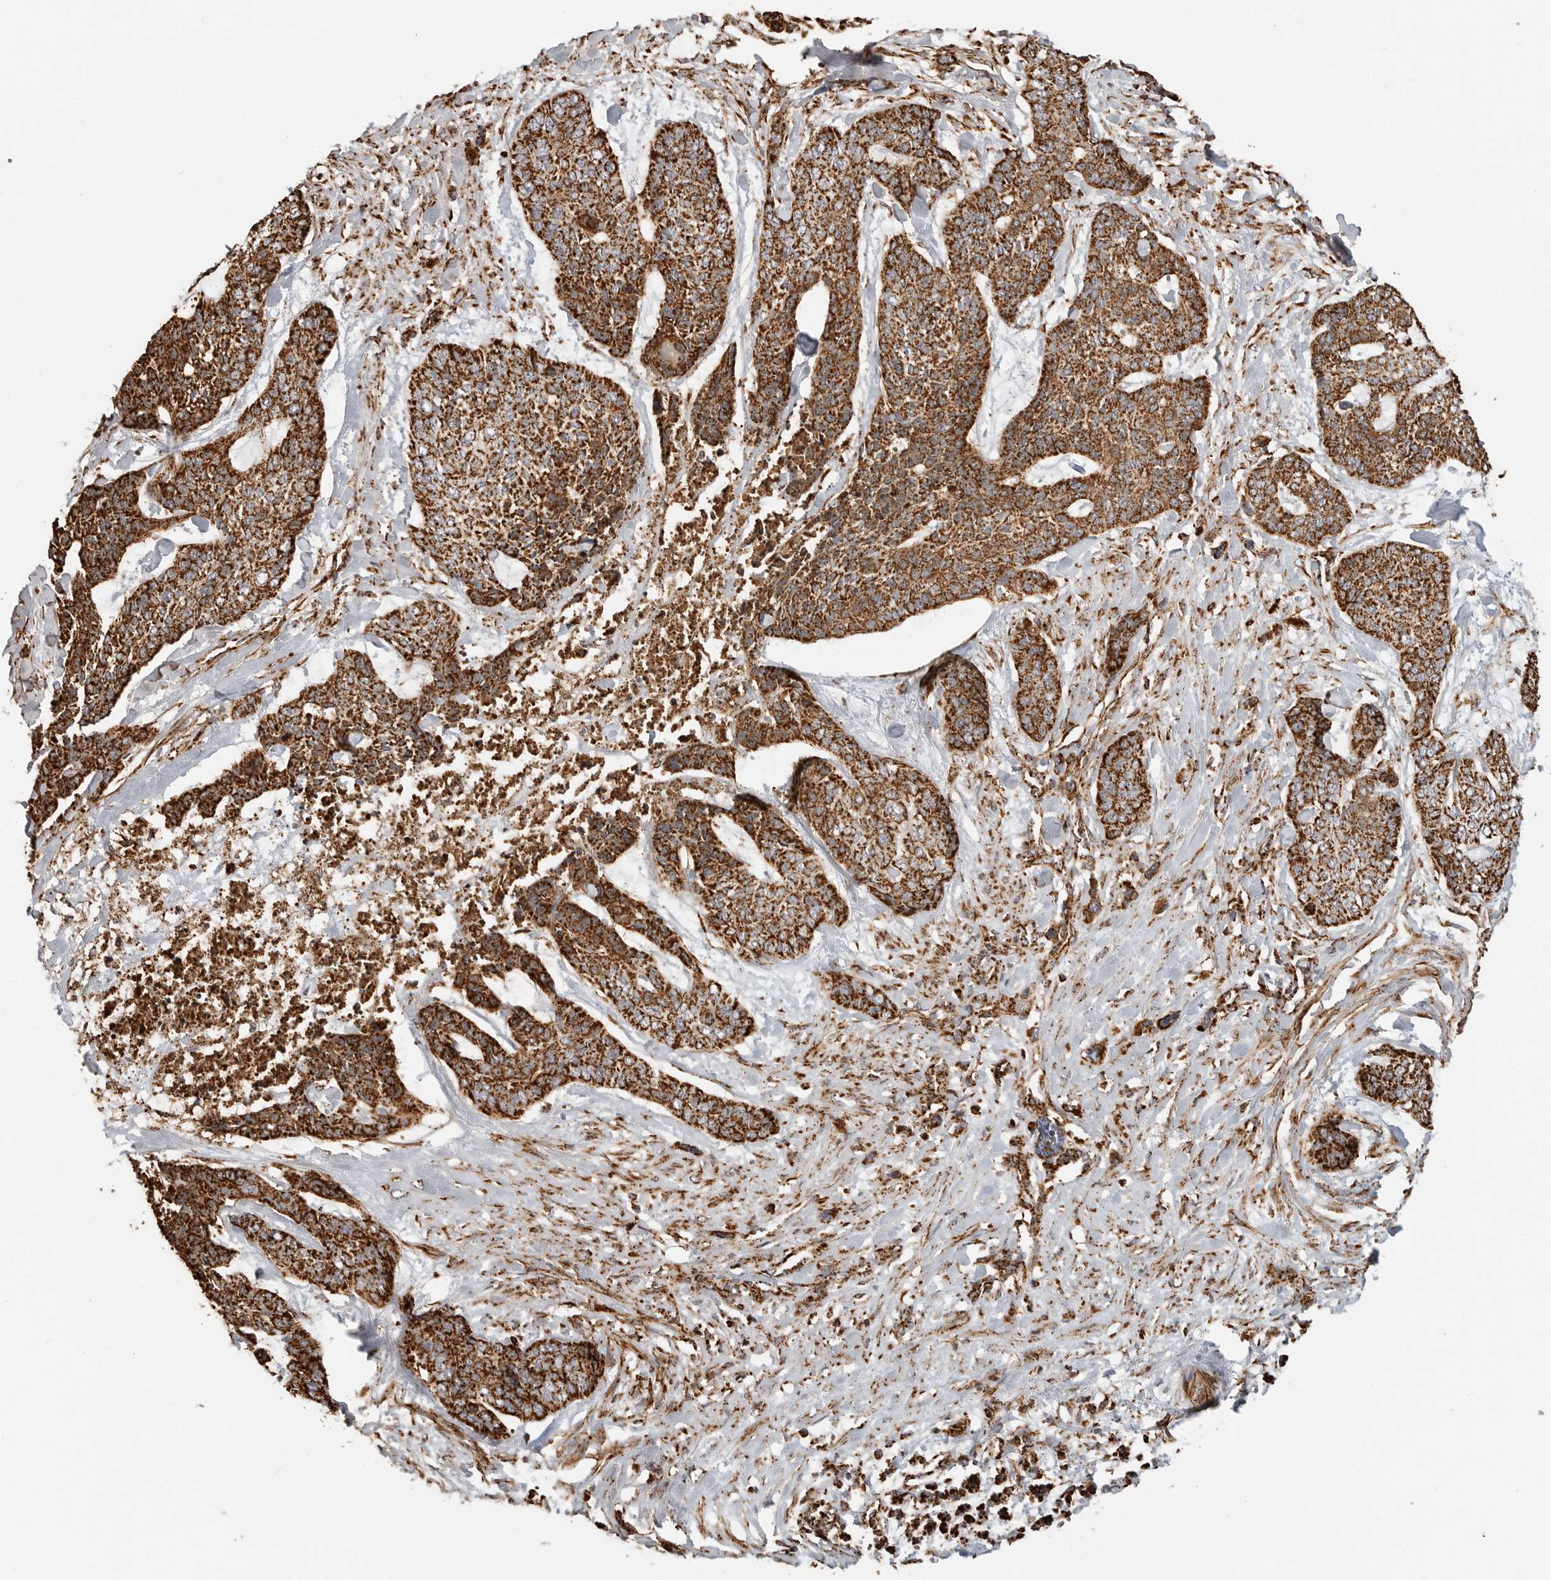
{"staining": {"intensity": "strong", "quantity": ">75%", "location": "cytoplasmic/membranous"}, "tissue": "skin cancer", "cell_type": "Tumor cells", "image_type": "cancer", "snomed": [{"axis": "morphology", "description": "Basal cell carcinoma"}, {"axis": "topography", "description": "Skin"}], "caption": "Tumor cells show high levels of strong cytoplasmic/membranous staining in approximately >75% of cells in skin cancer (basal cell carcinoma).", "gene": "BMP2K", "patient": {"sex": "female", "age": 64}}